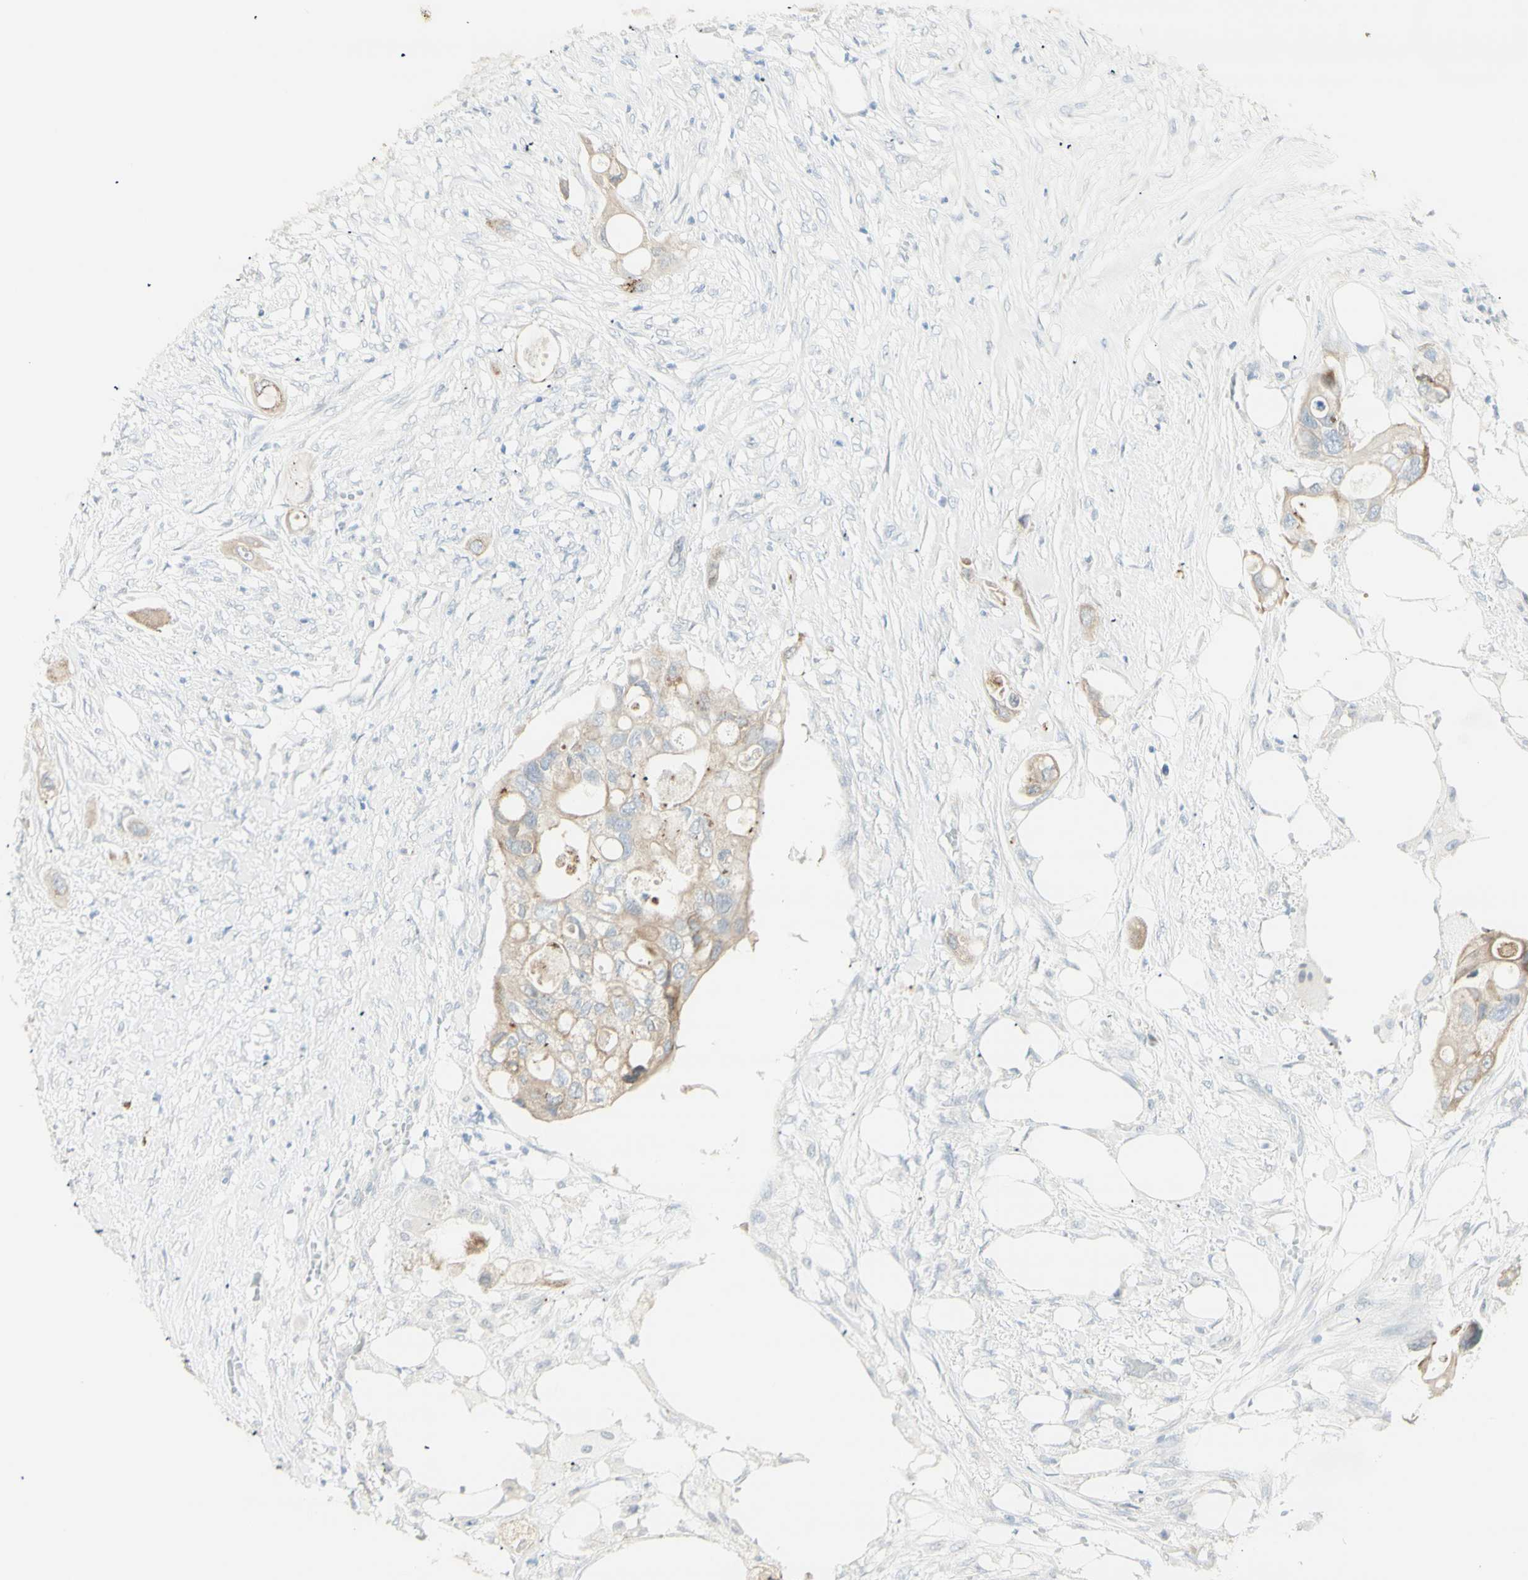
{"staining": {"intensity": "weak", "quantity": ">75%", "location": "cytoplasmic/membranous"}, "tissue": "colorectal cancer", "cell_type": "Tumor cells", "image_type": "cancer", "snomed": [{"axis": "morphology", "description": "Adenocarcinoma, NOS"}, {"axis": "topography", "description": "Colon"}], "caption": "DAB (3,3'-diaminobenzidine) immunohistochemical staining of human colorectal cancer (adenocarcinoma) reveals weak cytoplasmic/membranous protein staining in approximately >75% of tumor cells.", "gene": "NDST4", "patient": {"sex": "female", "age": 57}}